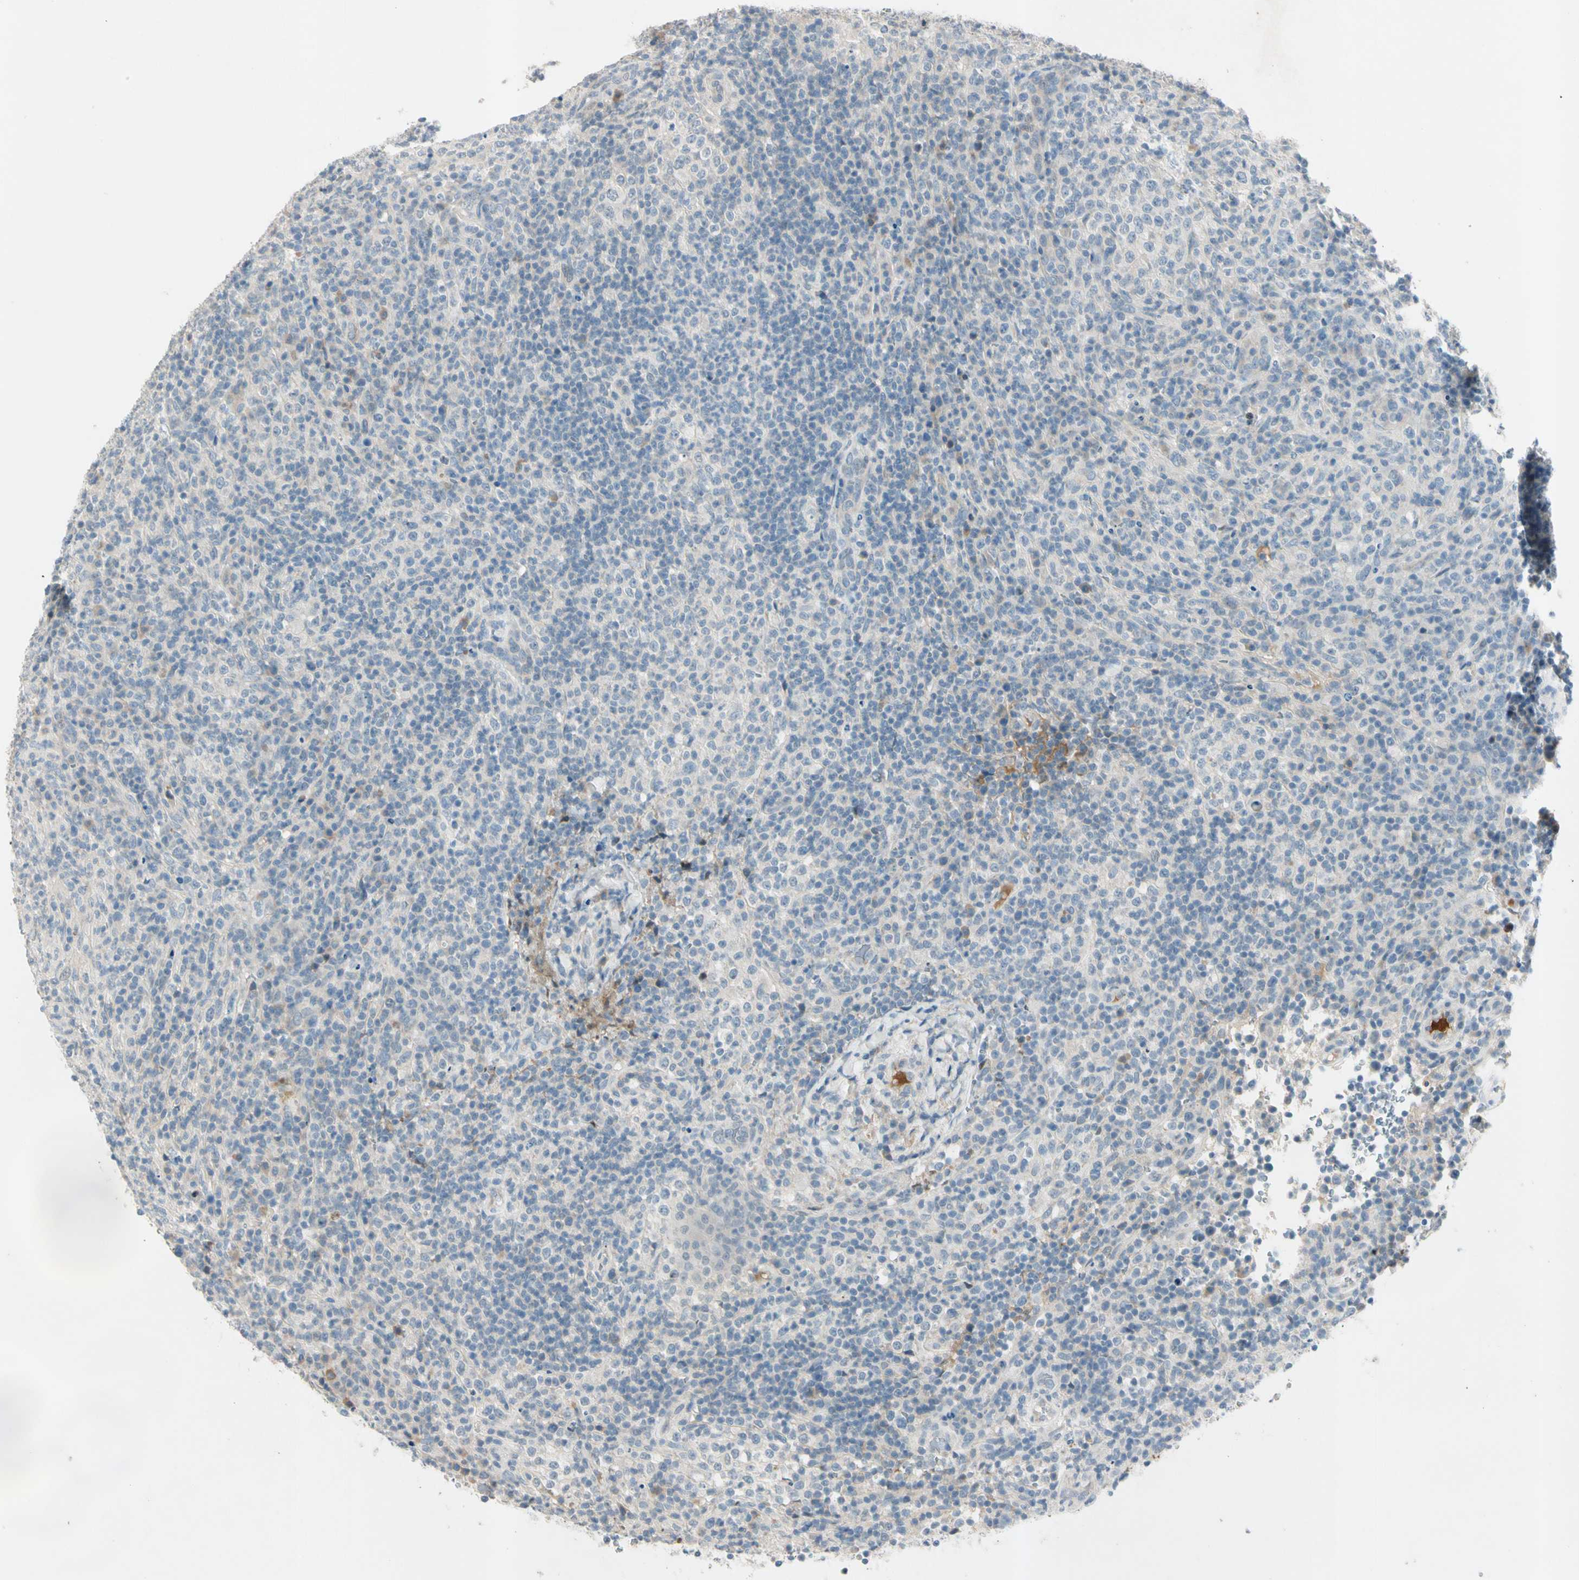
{"staining": {"intensity": "negative", "quantity": "none", "location": "none"}, "tissue": "lymphoma", "cell_type": "Tumor cells", "image_type": "cancer", "snomed": [{"axis": "morphology", "description": "Malignant lymphoma, non-Hodgkin's type, High grade"}, {"axis": "topography", "description": "Lymph node"}], "caption": "DAB immunohistochemical staining of lymphoma shows no significant positivity in tumor cells.", "gene": "SERPIND1", "patient": {"sex": "female", "age": 76}}